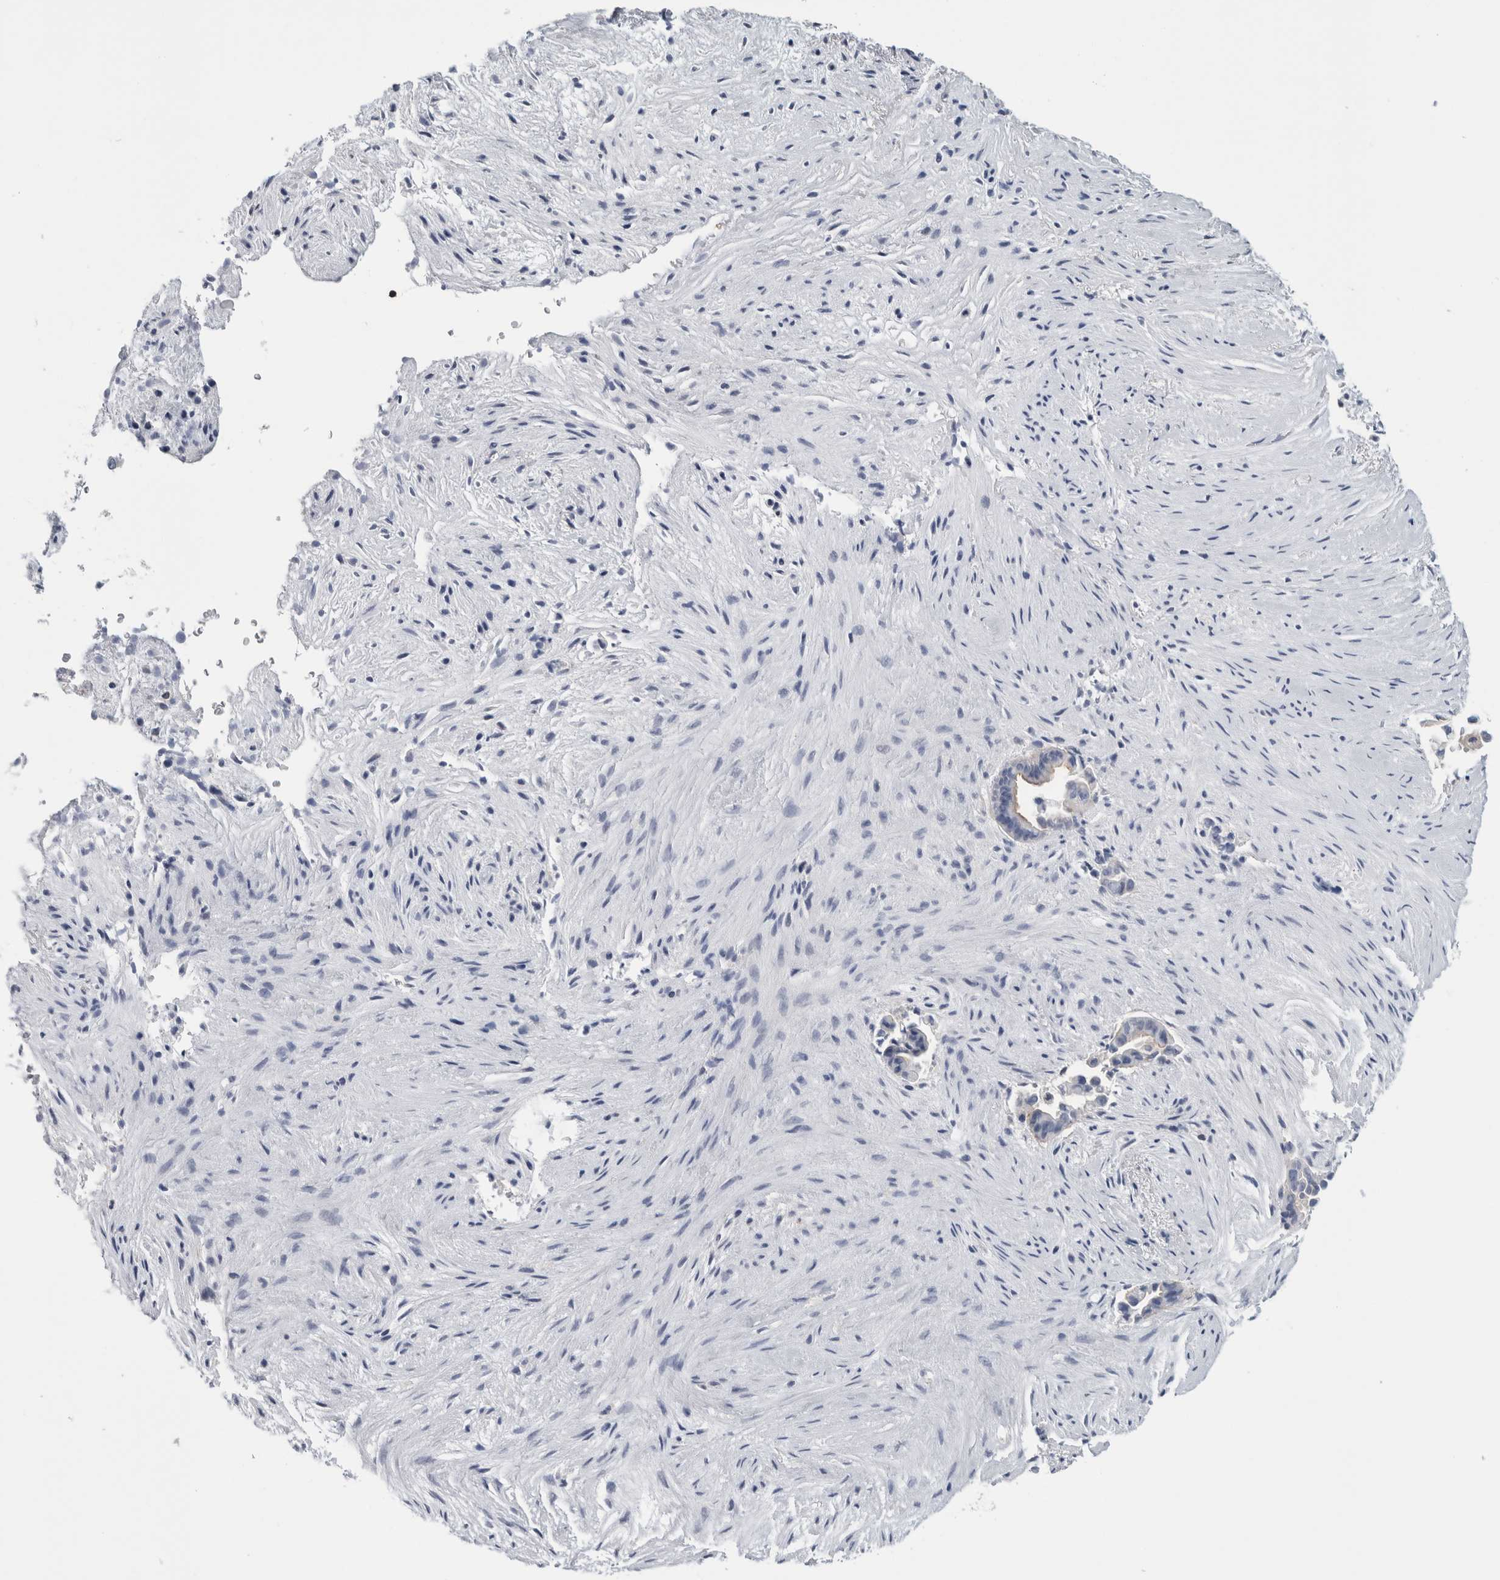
{"staining": {"intensity": "negative", "quantity": "none", "location": "none"}, "tissue": "liver cancer", "cell_type": "Tumor cells", "image_type": "cancer", "snomed": [{"axis": "morphology", "description": "Cholangiocarcinoma"}, {"axis": "topography", "description": "Liver"}], "caption": "The immunohistochemistry (IHC) micrograph has no significant expression in tumor cells of liver cancer (cholangiocarcinoma) tissue.", "gene": "ANKFY1", "patient": {"sex": "female", "age": 55}}